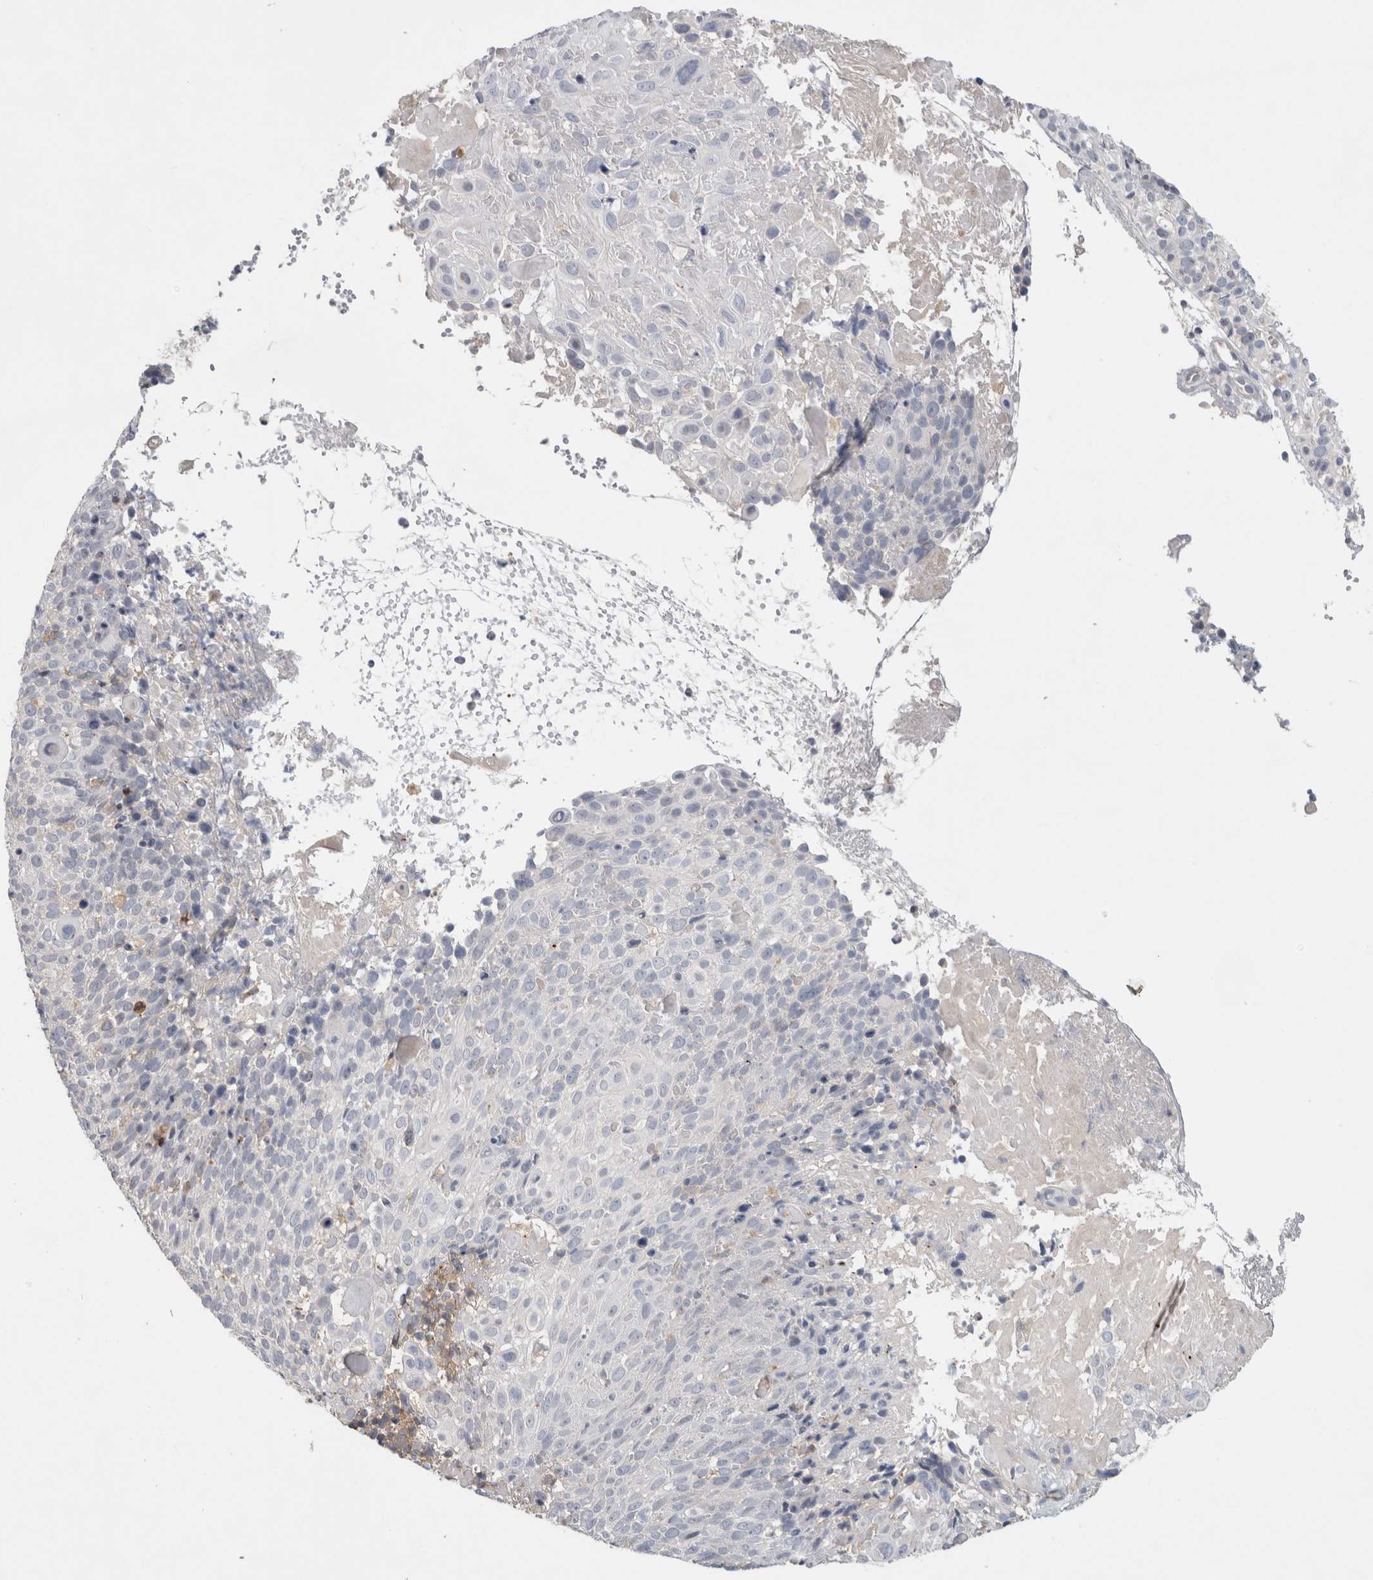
{"staining": {"intensity": "negative", "quantity": "none", "location": "none"}, "tissue": "cervical cancer", "cell_type": "Tumor cells", "image_type": "cancer", "snomed": [{"axis": "morphology", "description": "Squamous cell carcinoma, NOS"}, {"axis": "topography", "description": "Cervix"}], "caption": "Immunohistochemical staining of cervical cancer reveals no significant staining in tumor cells.", "gene": "GFRA2", "patient": {"sex": "female", "age": 74}}